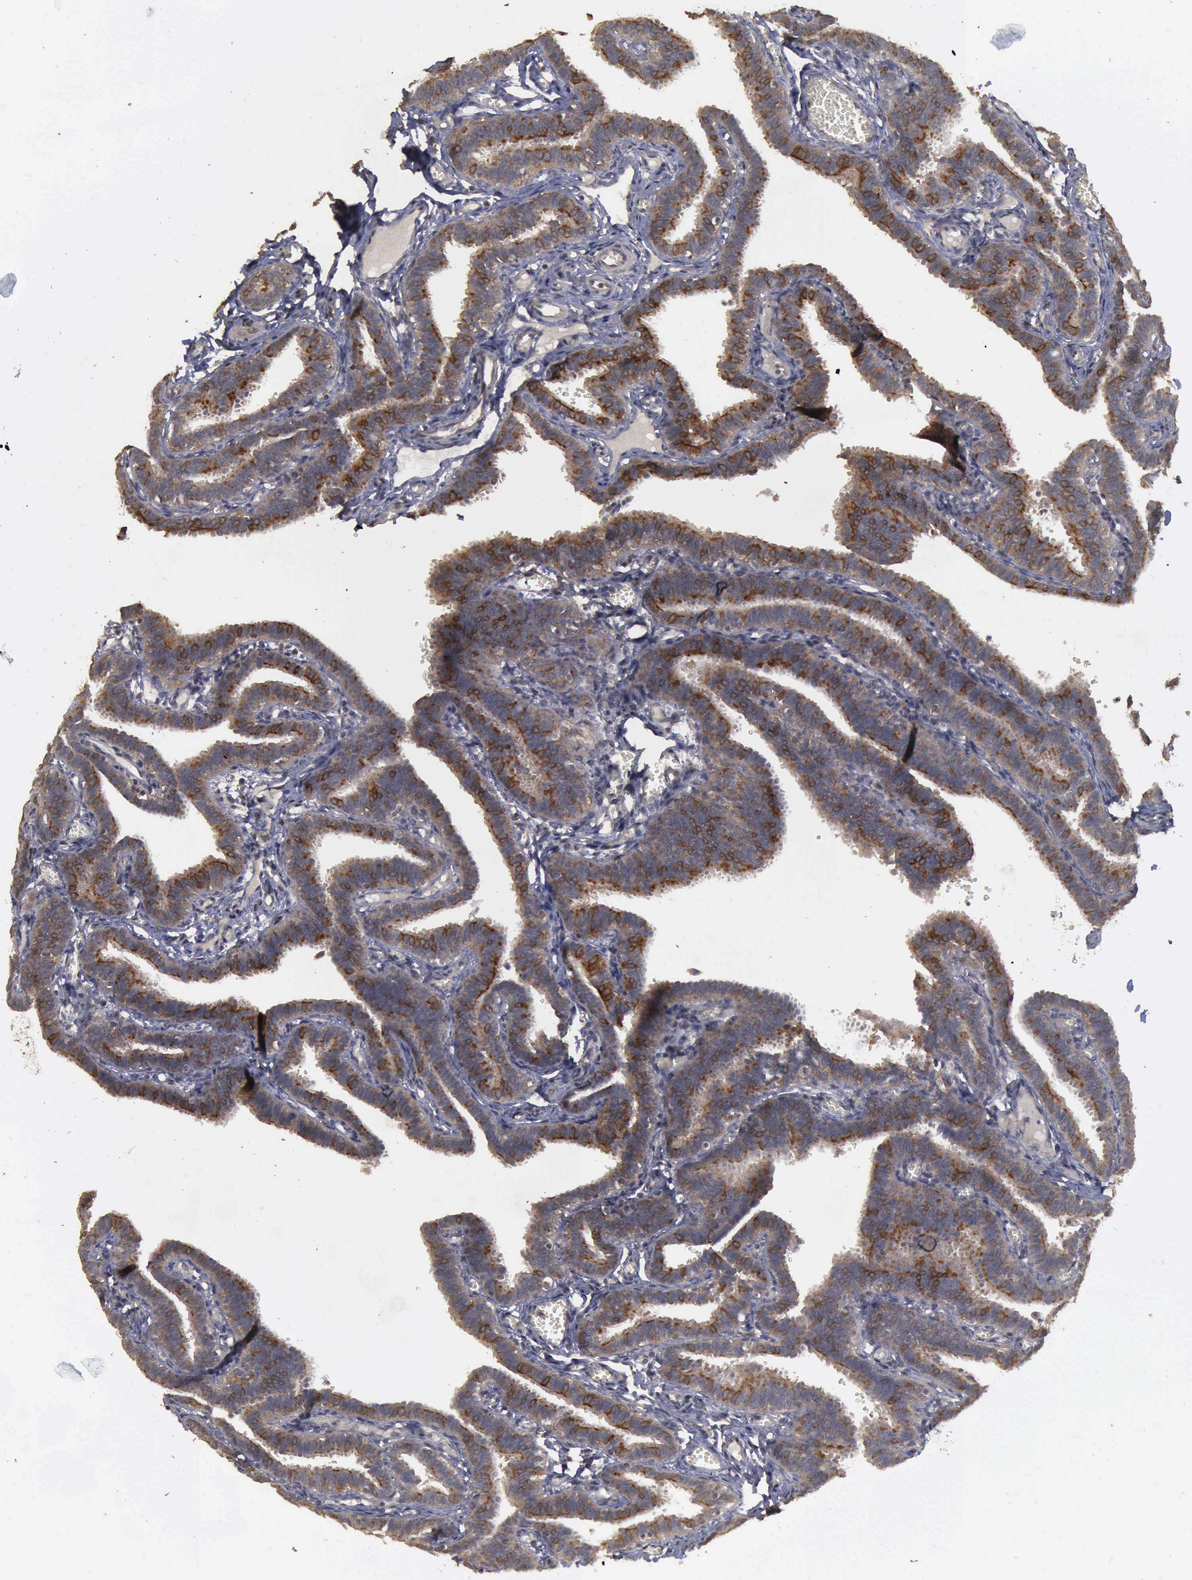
{"staining": {"intensity": "strong", "quantity": ">75%", "location": "cytoplasmic/membranous"}, "tissue": "fallopian tube", "cell_type": "Glandular cells", "image_type": "normal", "snomed": [{"axis": "morphology", "description": "Normal tissue, NOS"}, {"axis": "topography", "description": "Fallopian tube"}], "caption": "This histopathology image reveals normal fallopian tube stained with immunohistochemistry (IHC) to label a protein in brown. The cytoplasmic/membranous of glandular cells show strong positivity for the protein. Nuclei are counter-stained blue.", "gene": "CRKL", "patient": {"sex": "female", "age": 29}}